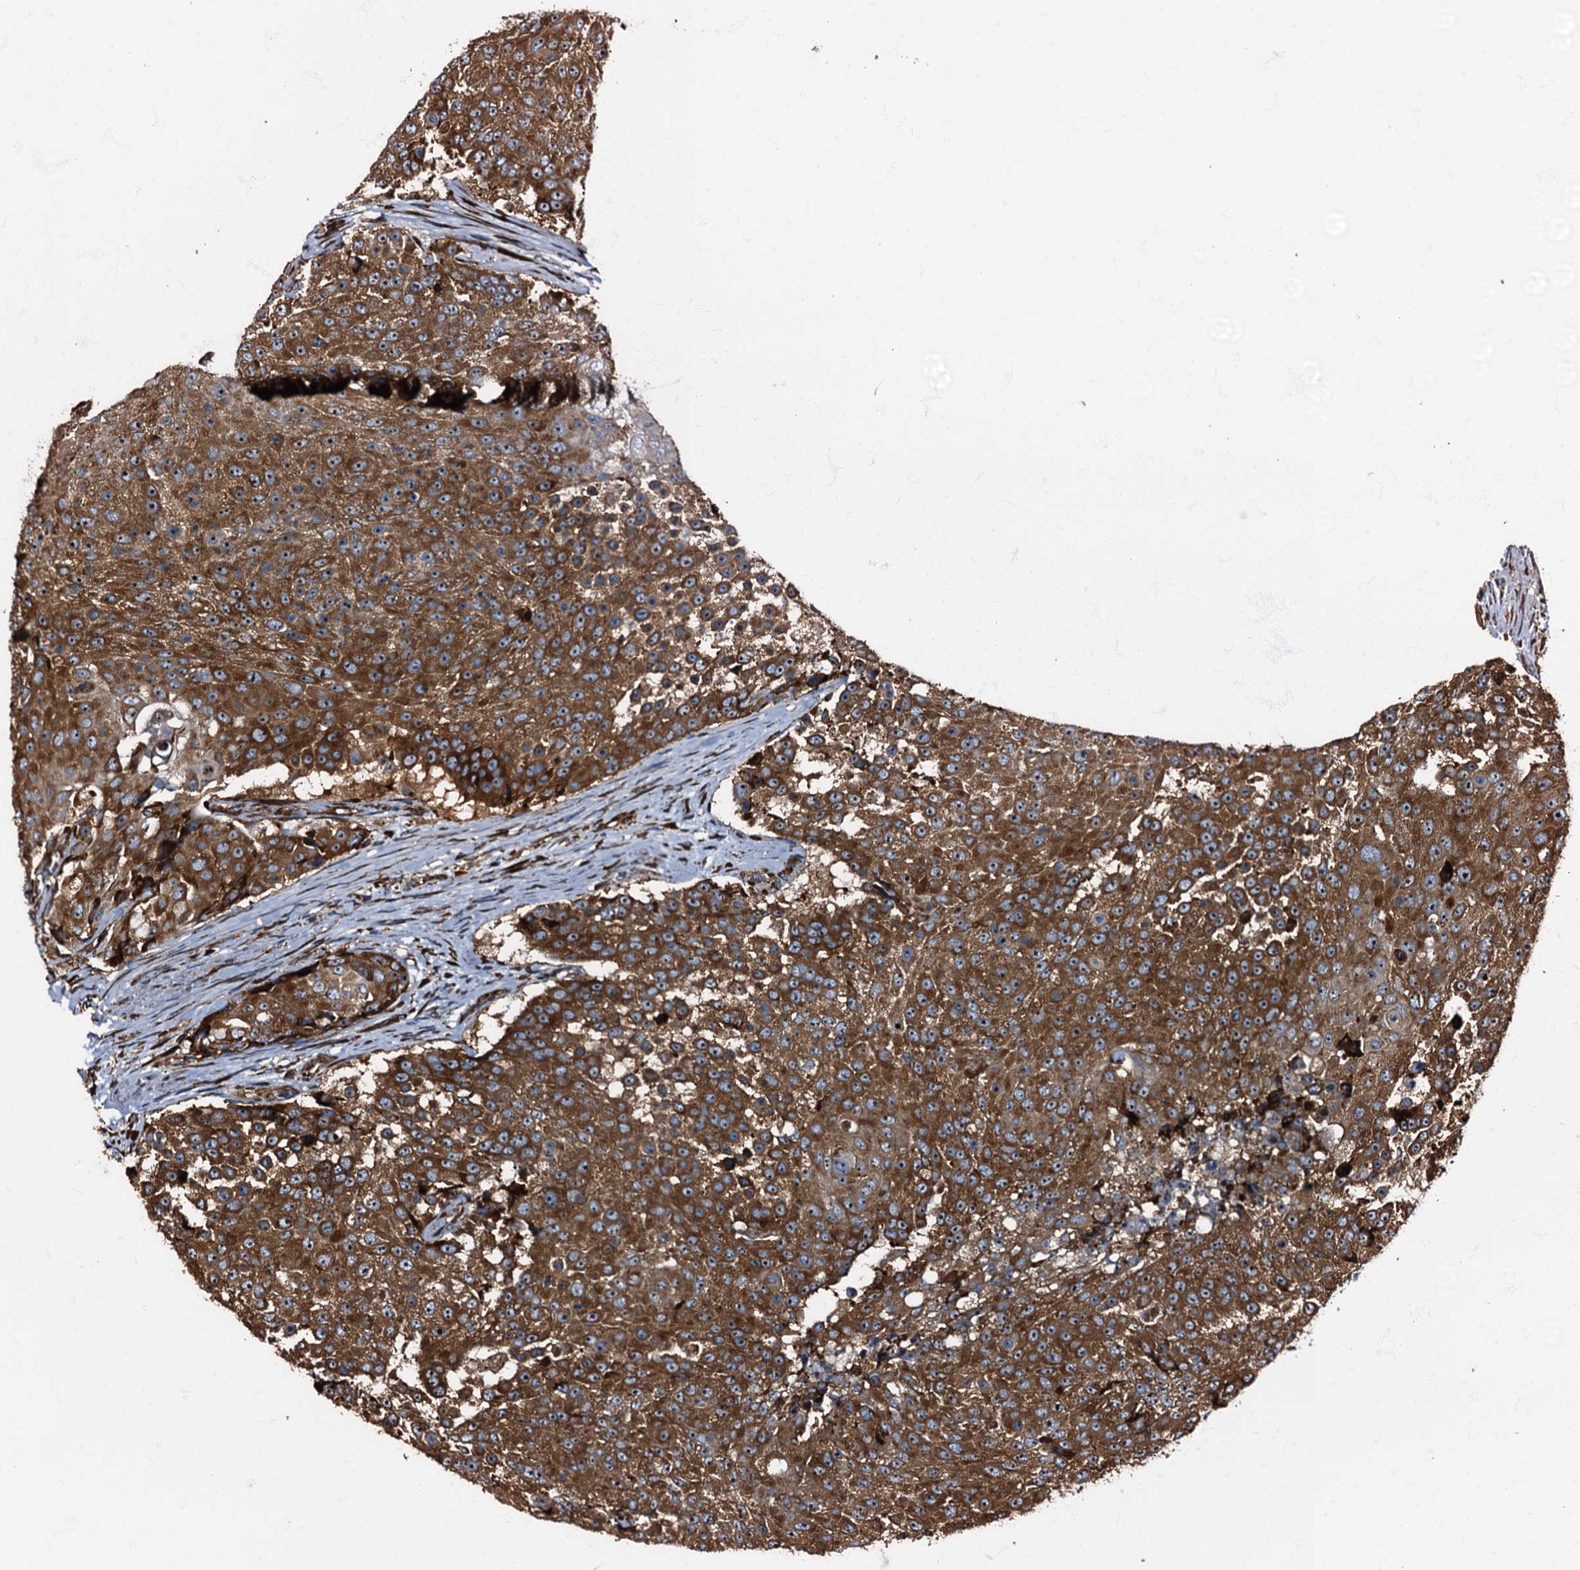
{"staining": {"intensity": "strong", "quantity": ">75%", "location": "cytoplasmic/membranous"}, "tissue": "urothelial cancer", "cell_type": "Tumor cells", "image_type": "cancer", "snomed": [{"axis": "morphology", "description": "Urothelial carcinoma, High grade"}, {"axis": "topography", "description": "Urinary bladder"}], "caption": "IHC image of urothelial cancer stained for a protein (brown), which shows high levels of strong cytoplasmic/membranous staining in approximately >75% of tumor cells.", "gene": "ATP2C1", "patient": {"sex": "female", "age": 63}}